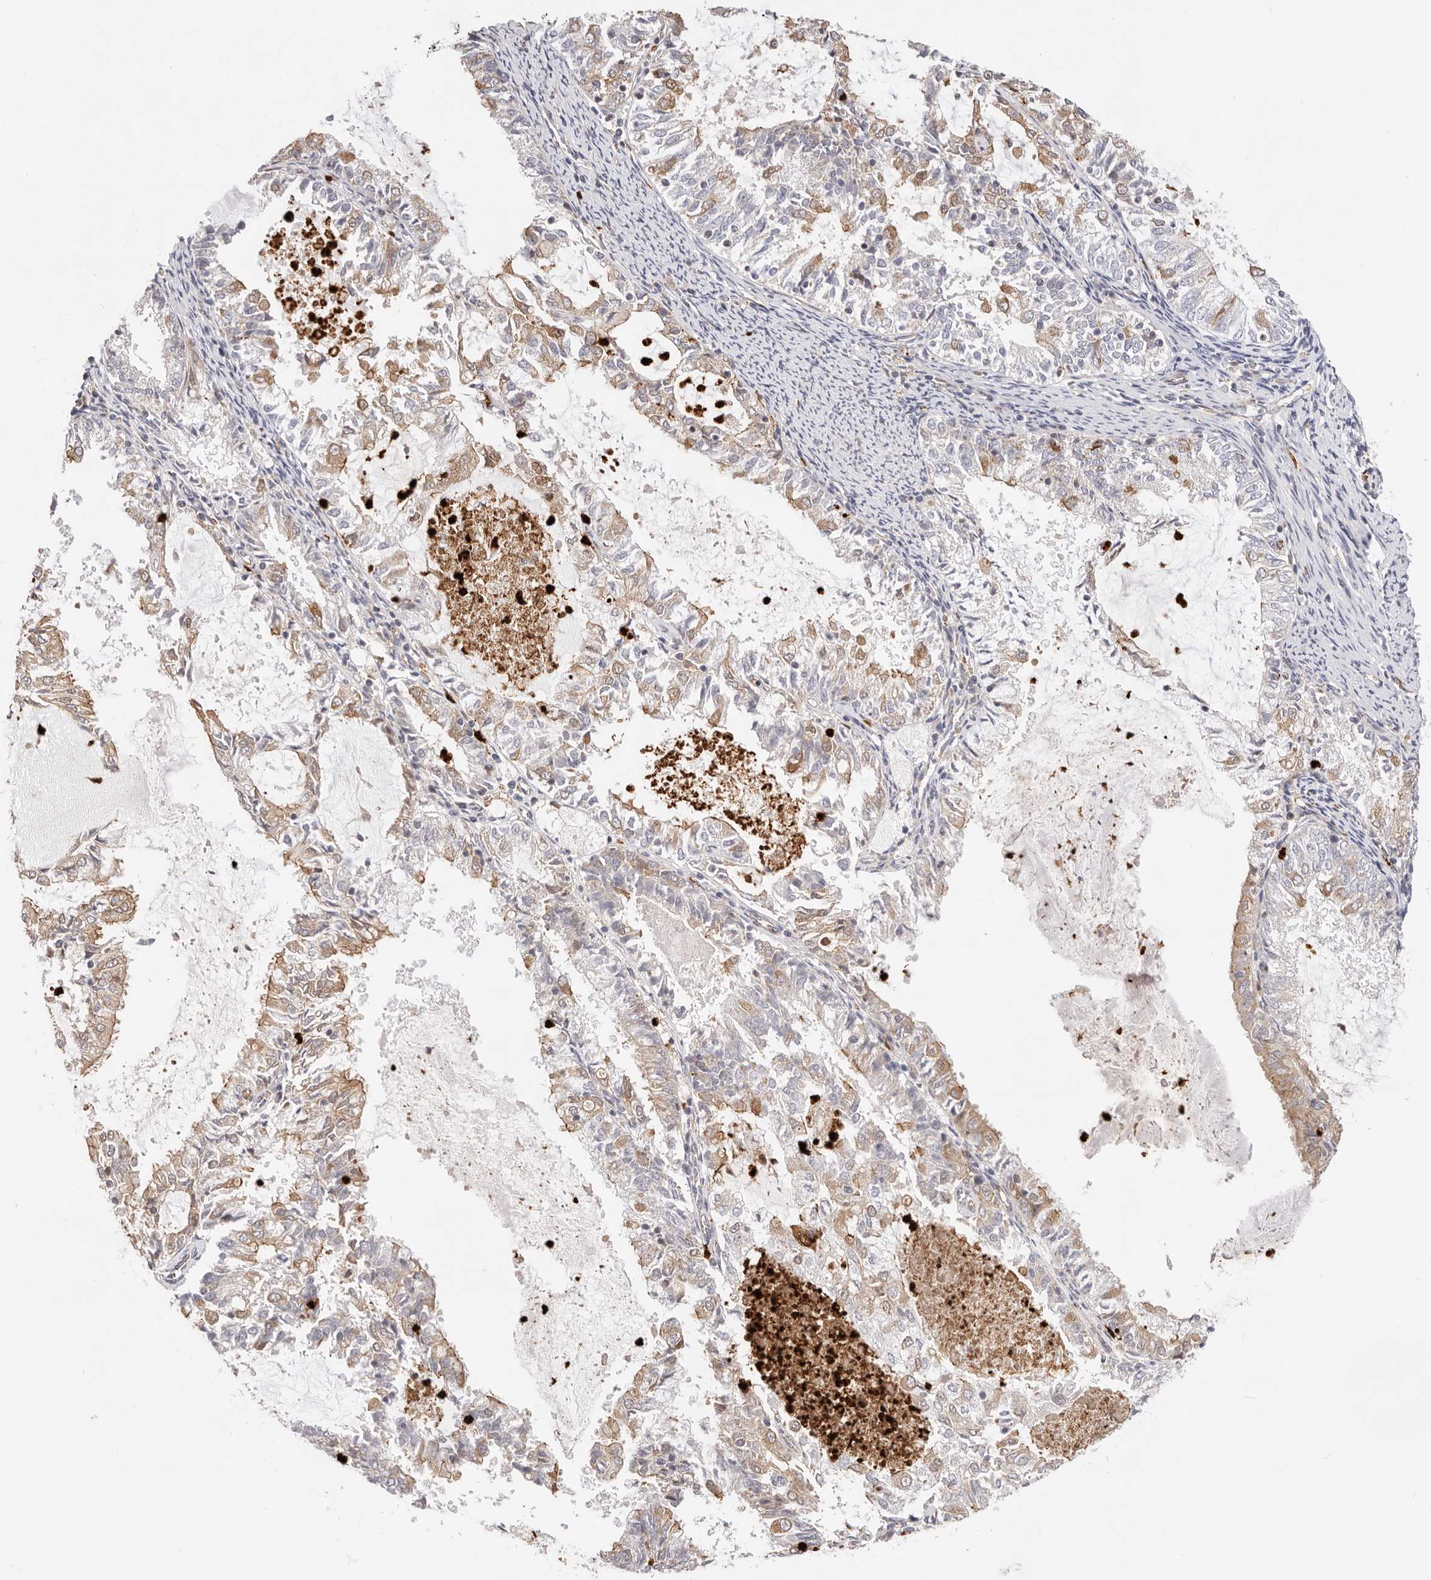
{"staining": {"intensity": "moderate", "quantity": "<25%", "location": "cytoplasmic/membranous"}, "tissue": "endometrial cancer", "cell_type": "Tumor cells", "image_type": "cancer", "snomed": [{"axis": "morphology", "description": "Adenocarcinoma, NOS"}, {"axis": "topography", "description": "Endometrium"}], "caption": "Immunohistochemistry (IHC) of human adenocarcinoma (endometrial) demonstrates low levels of moderate cytoplasmic/membranous staining in approximately <25% of tumor cells.", "gene": "AFDN", "patient": {"sex": "female", "age": 57}}